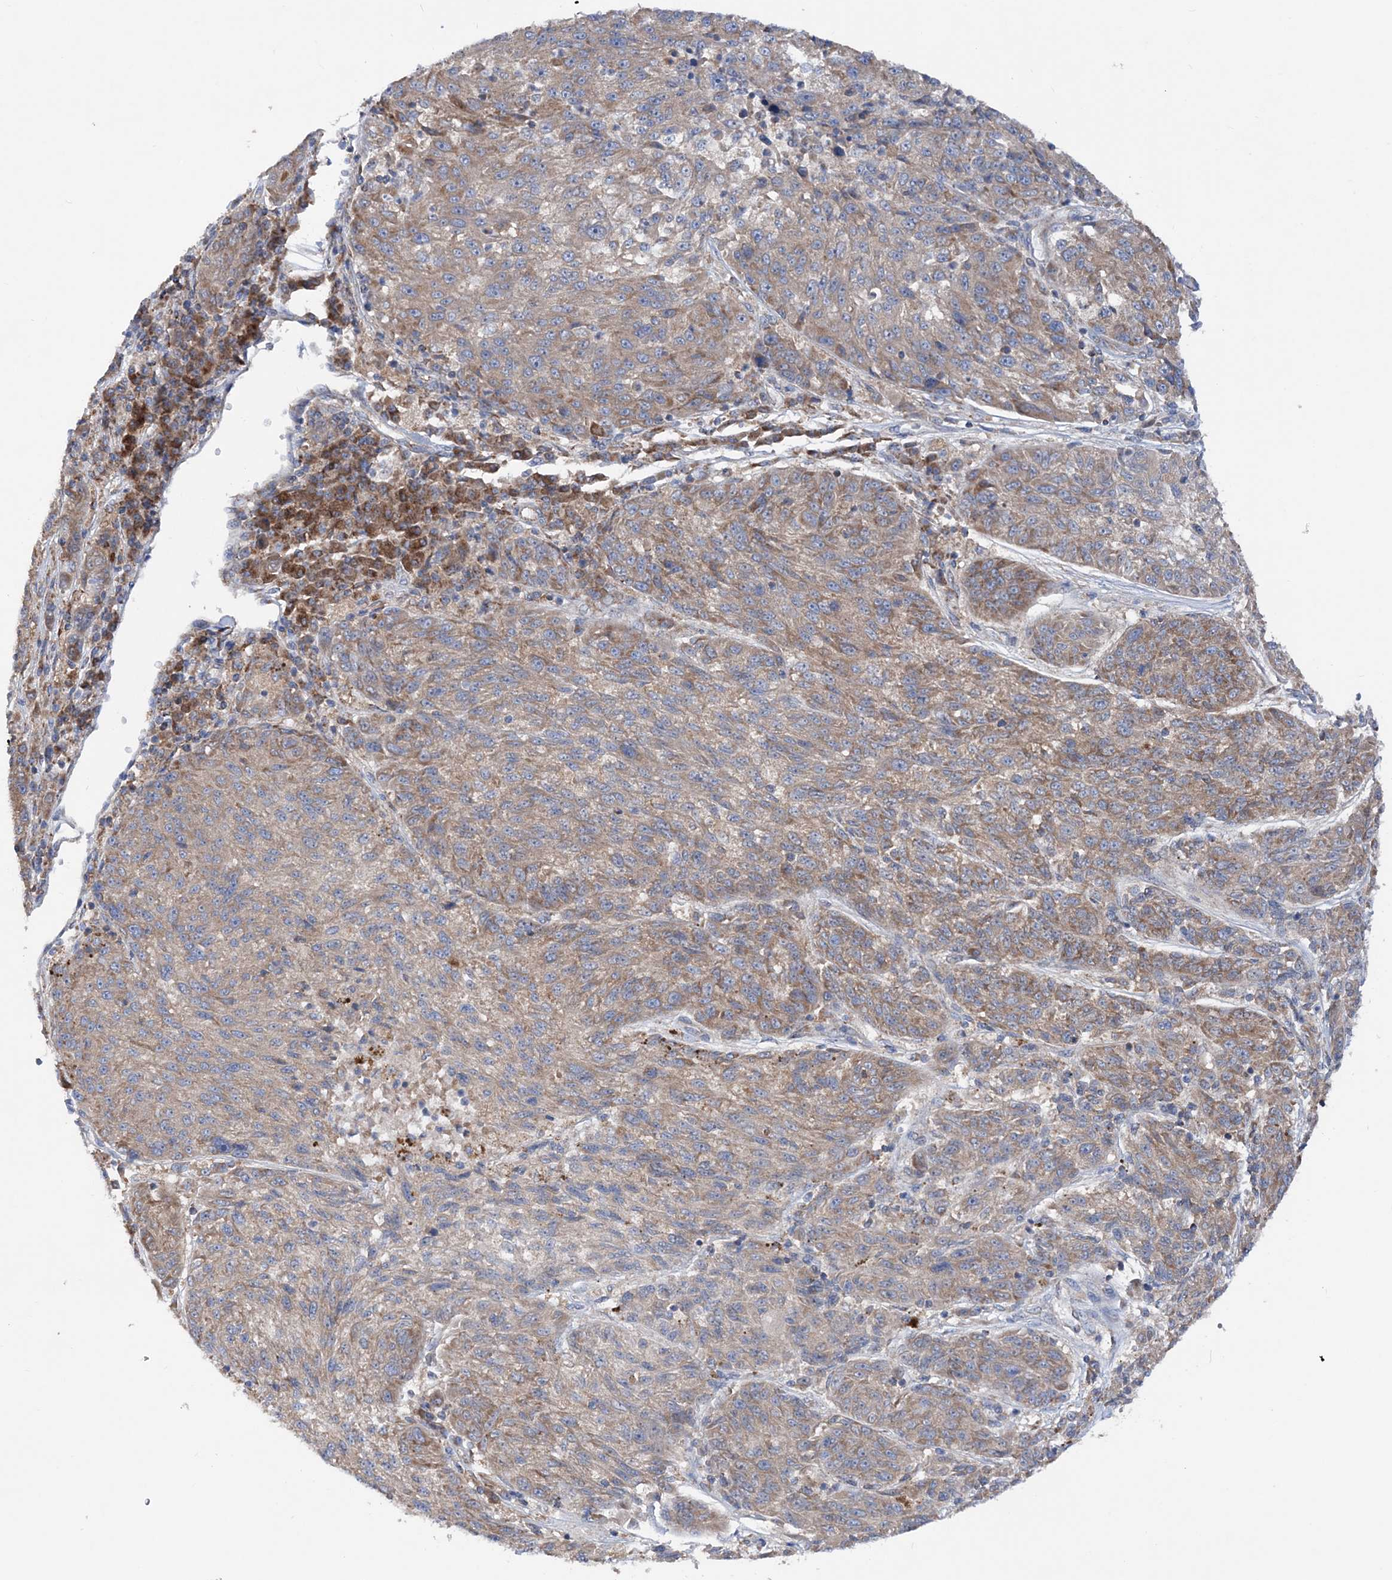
{"staining": {"intensity": "moderate", "quantity": "25%-75%", "location": "cytoplasmic/membranous"}, "tissue": "melanoma", "cell_type": "Tumor cells", "image_type": "cancer", "snomed": [{"axis": "morphology", "description": "Malignant melanoma, NOS"}, {"axis": "topography", "description": "Skin"}], "caption": "Protein expression analysis of human melanoma reveals moderate cytoplasmic/membranous positivity in about 25%-75% of tumor cells. The staining was performed using DAB (3,3'-diaminobenzidine), with brown indicating positive protein expression. Nuclei are stained blue with hematoxylin.", "gene": "NGLY1", "patient": {"sex": "male", "age": 53}}